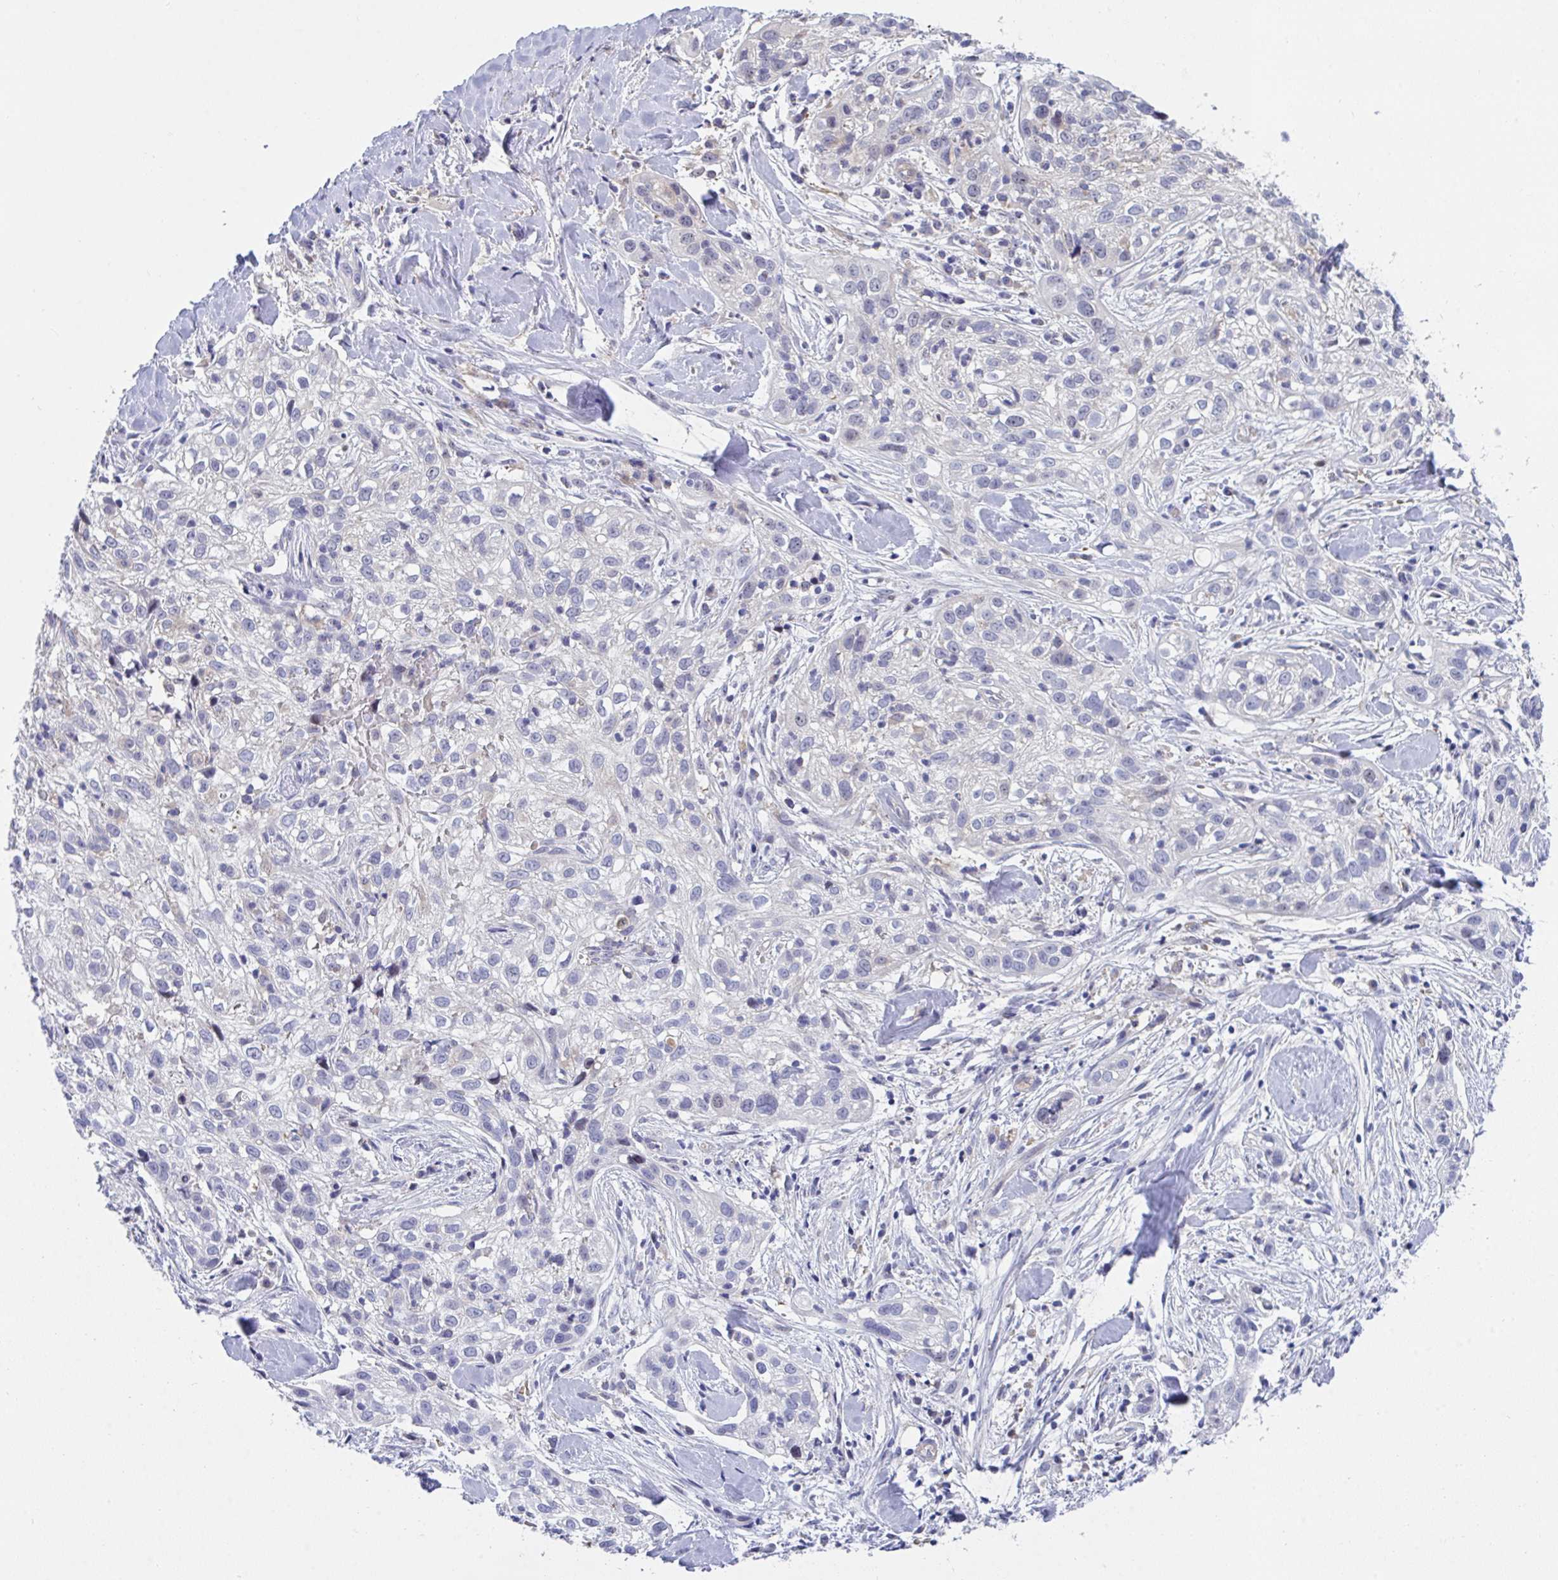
{"staining": {"intensity": "negative", "quantity": "none", "location": "none"}, "tissue": "skin cancer", "cell_type": "Tumor cells", "image_type": "cancer", "snomed": [{"axis": "morphology", "description": "Squamous cell carcinoma, NOS"}, {"axis": "topography", "description": "Skin"}], "caption": "This histopathology image is of skin cancer (squamous cell carcinoma) stained with immunohistochemistry (IHC) to label a protein in brown with the nuclei are counter-stained blue. There is no expression in tumor cells.", "gene": "CENPQ", "patient": {"sex": "male", "age": 82}}